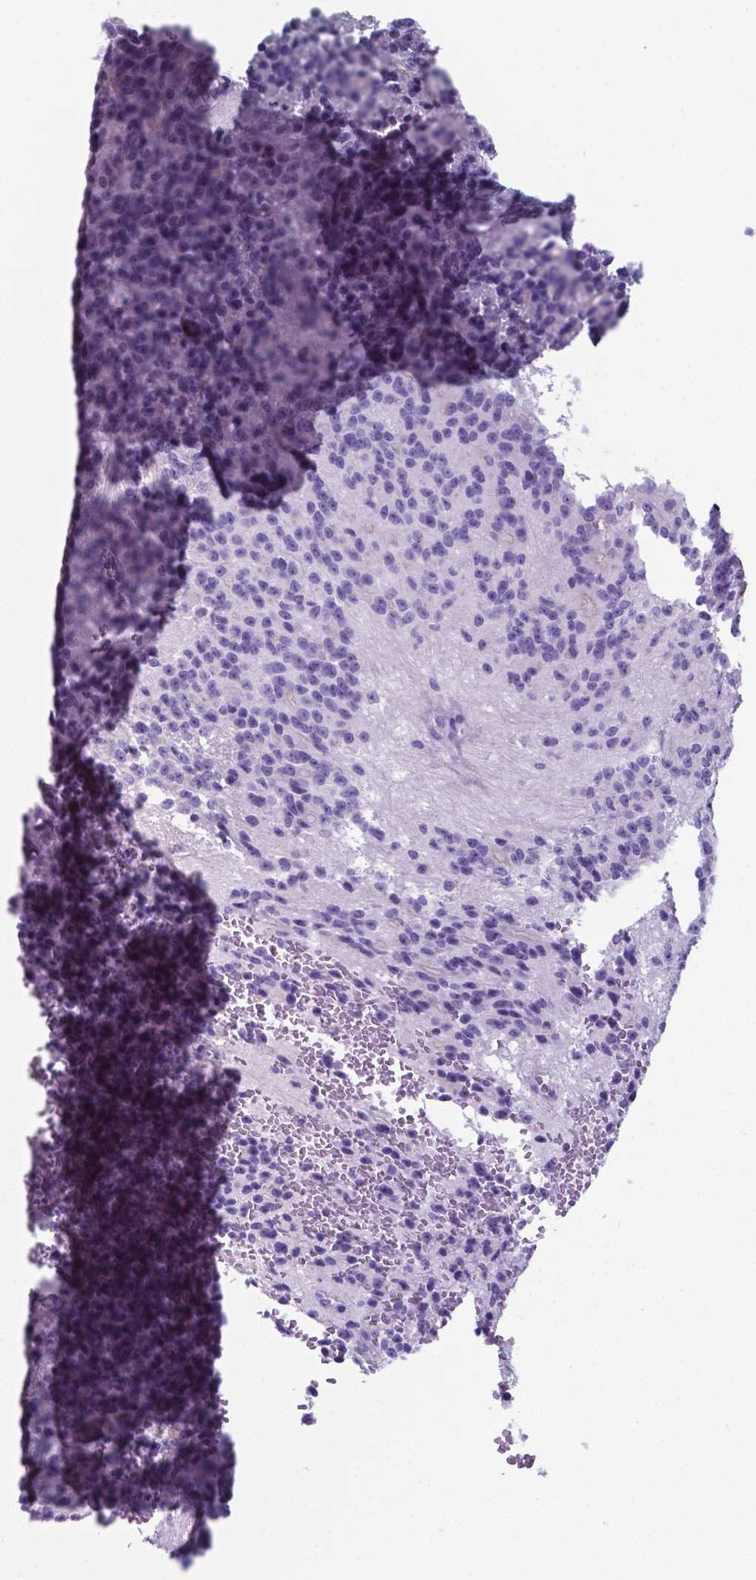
{"staining": {"intensity": "negative", "quantity": "none", "location": "none"}, "tissue": "glioma", "cell_type": "Tumor cells", "image_type": "cancer", "snomed": [{"axis": "morphology", "description": "Glioma, malignant, Low grade"}, {"axis": "topography", "description": "Brain"}], "caption": "Tumor cells are negative for brown protein staining in malignant glioma (low-grade). Brightfield microscopy of immunohistochemistry (IHC) stained with DAB (3,3'-diaminobenzidine) (brown) and hematoxylin (blue), captured at high magnification.", "gene": "AP5B1", "patient": {"sex": "male", "age": 31}}